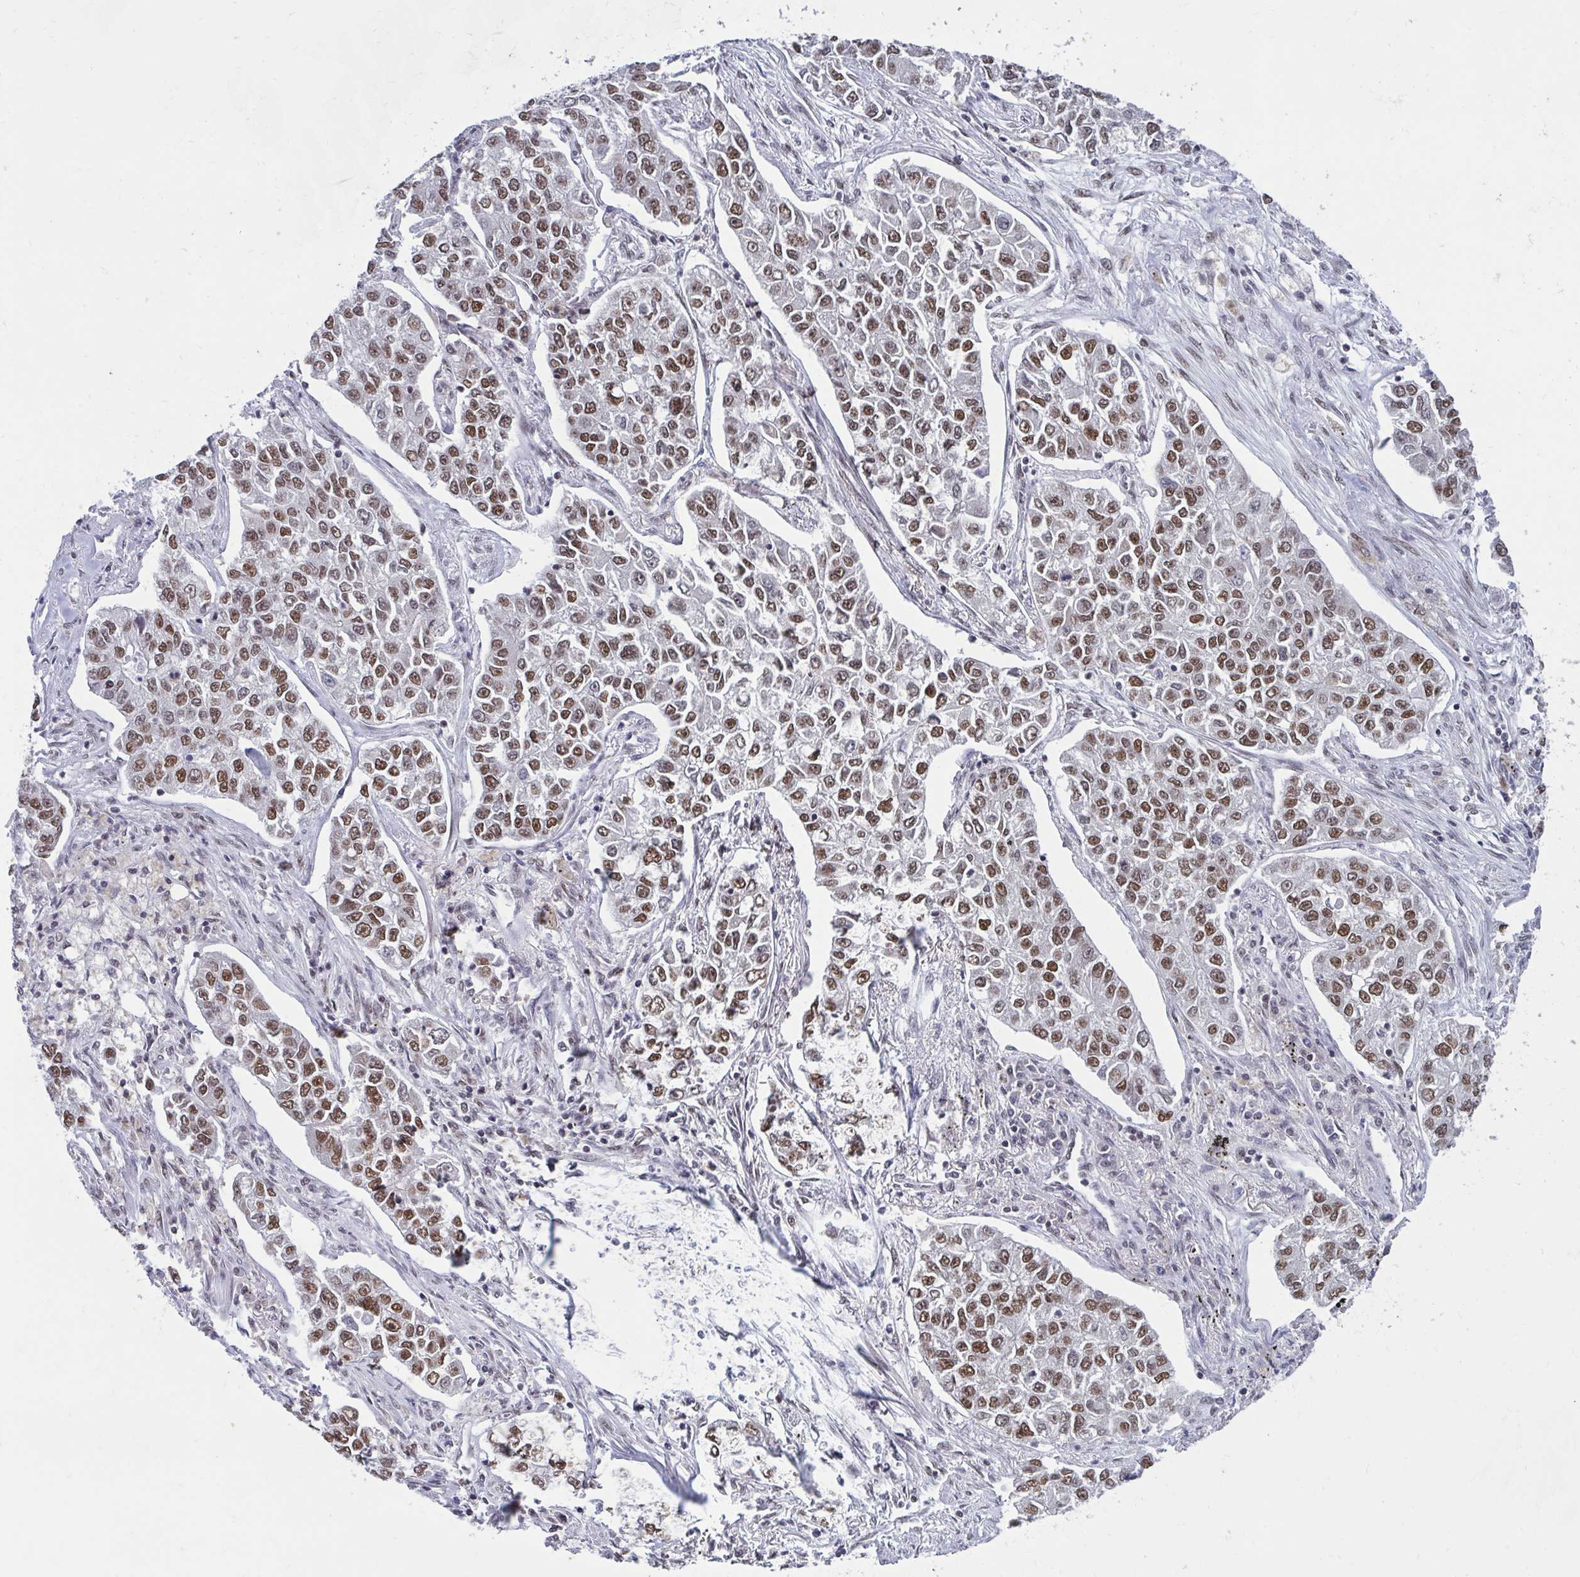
{"staining": {"intensity": "moderate", "quantity": ">75%", "location": "nuclear"}, "tissue": "lung cancer", "cell_type": "Tumor cells", "image_type": "cancer", "snomed": [{"axis": "morphology", "description": "Adenocarcinoma, NOS"}, {"axis": "topography", "description": "Lung"}], "caption": "Immunohistochemistry micrograph of neoplastic tissue: lung adenocarcinoma stained using IHC shows medium levels of moderate protein expression localized specifically in the nuclear of tumor cells, appearing as a nuclear brown color.", "gene": "PHF10", "patient": {"sex": "male", "age": 49}}